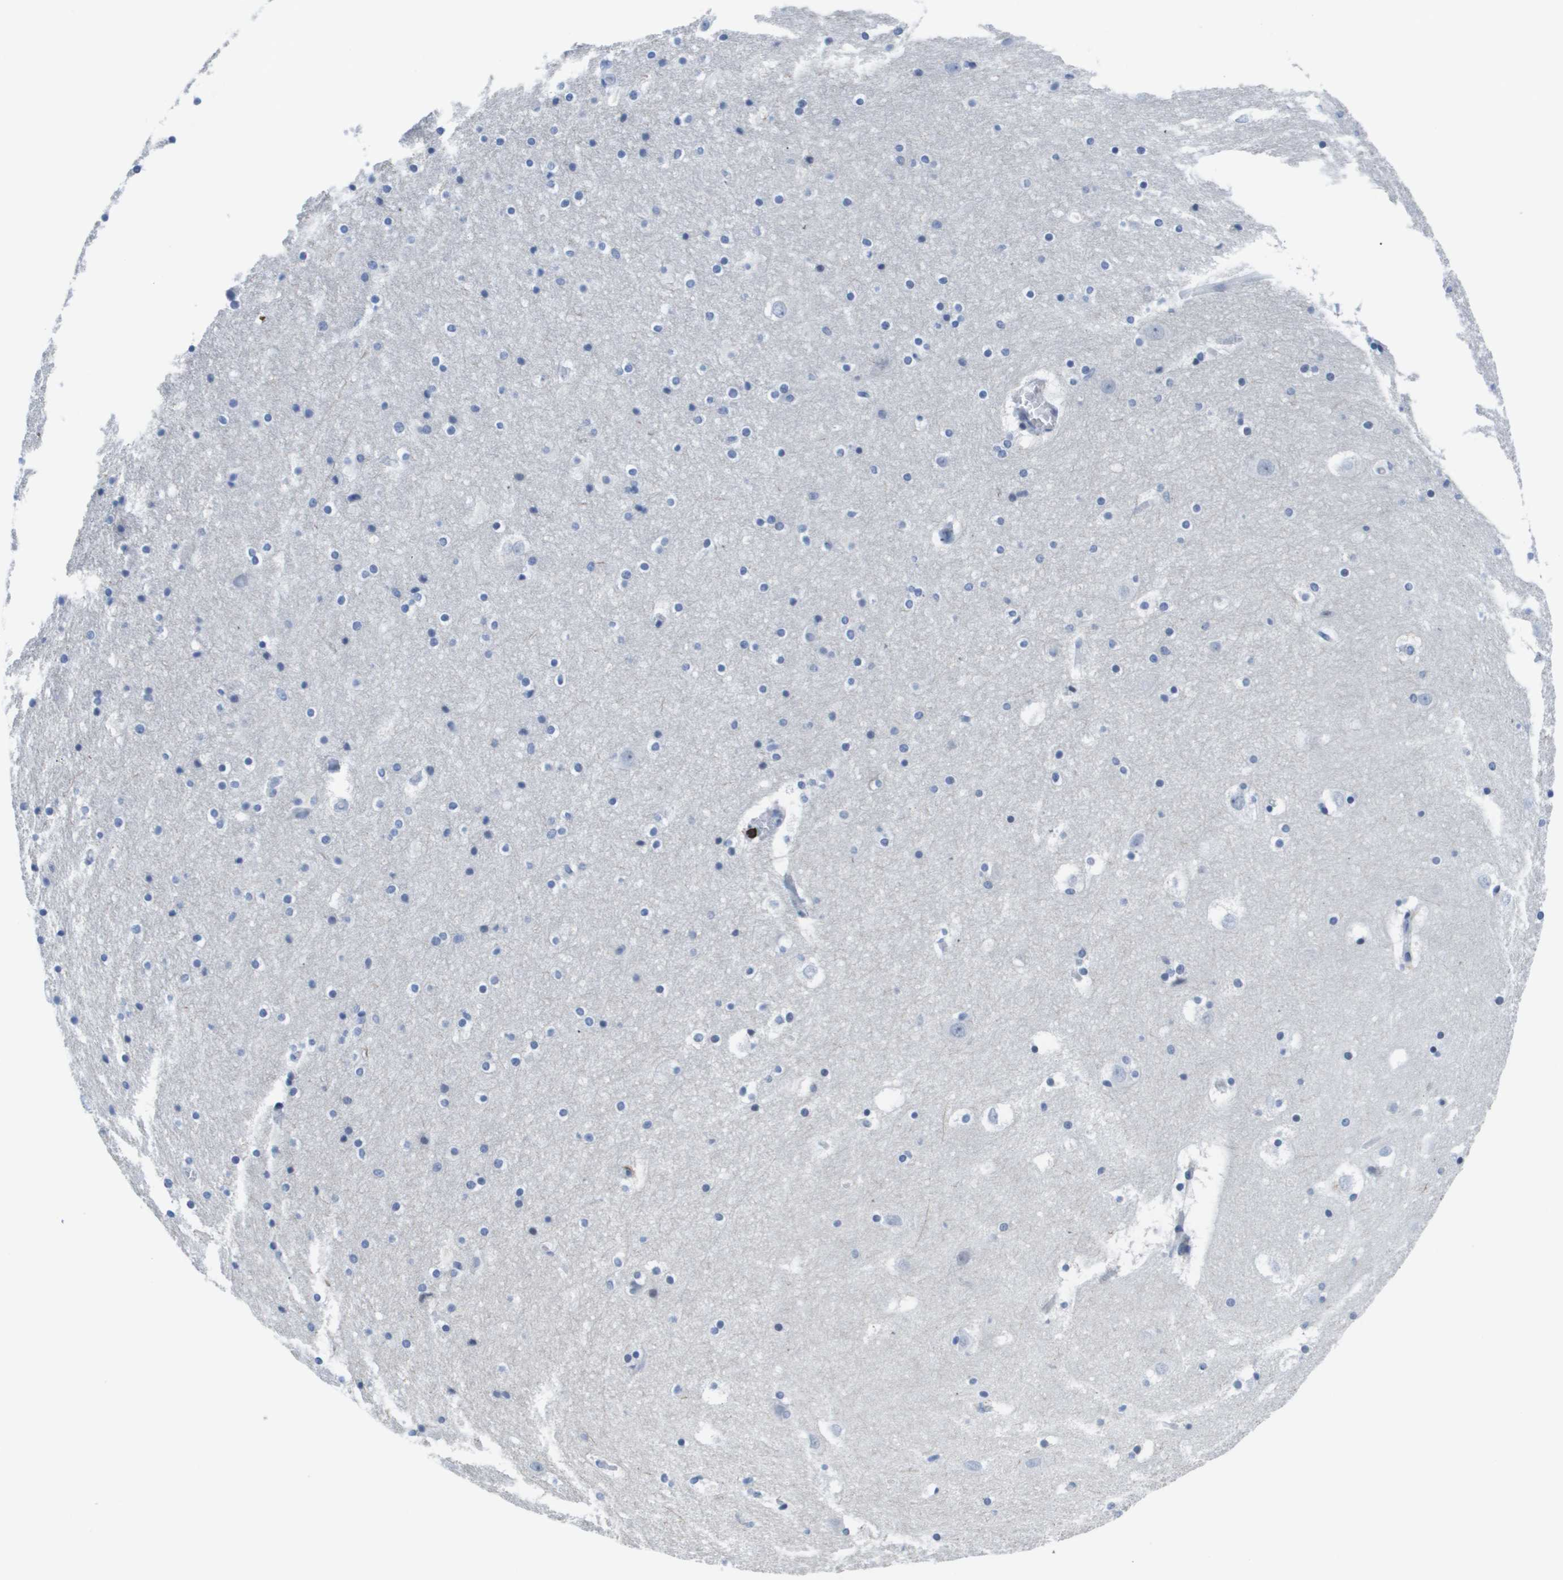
{"staining": {"intensity": "negative", "quantity": "none", "location": "none"}, "tissue": "hippocampus", "cell_type": "Glial cells", "image_type": "normal", "snomed": [{"axis": "morphology", "description": "Normal tissue, NOS"}, {"axis": "topography", "description": "Hippocampus"}], "caption": "Immunohistochemistry (IHC) photomicrograph of normal hippocampus stained for a protein (brown), which displays no positivity in glial cells. Brightfield microscopy of immunohistochemistry stained with DAB (3,3'-diaminobenzidine) (brown) and hematoxylin (blue), captured at high magnification.", "gene": "MS4A1", "patient": {"sex": "male", "age": 45}}